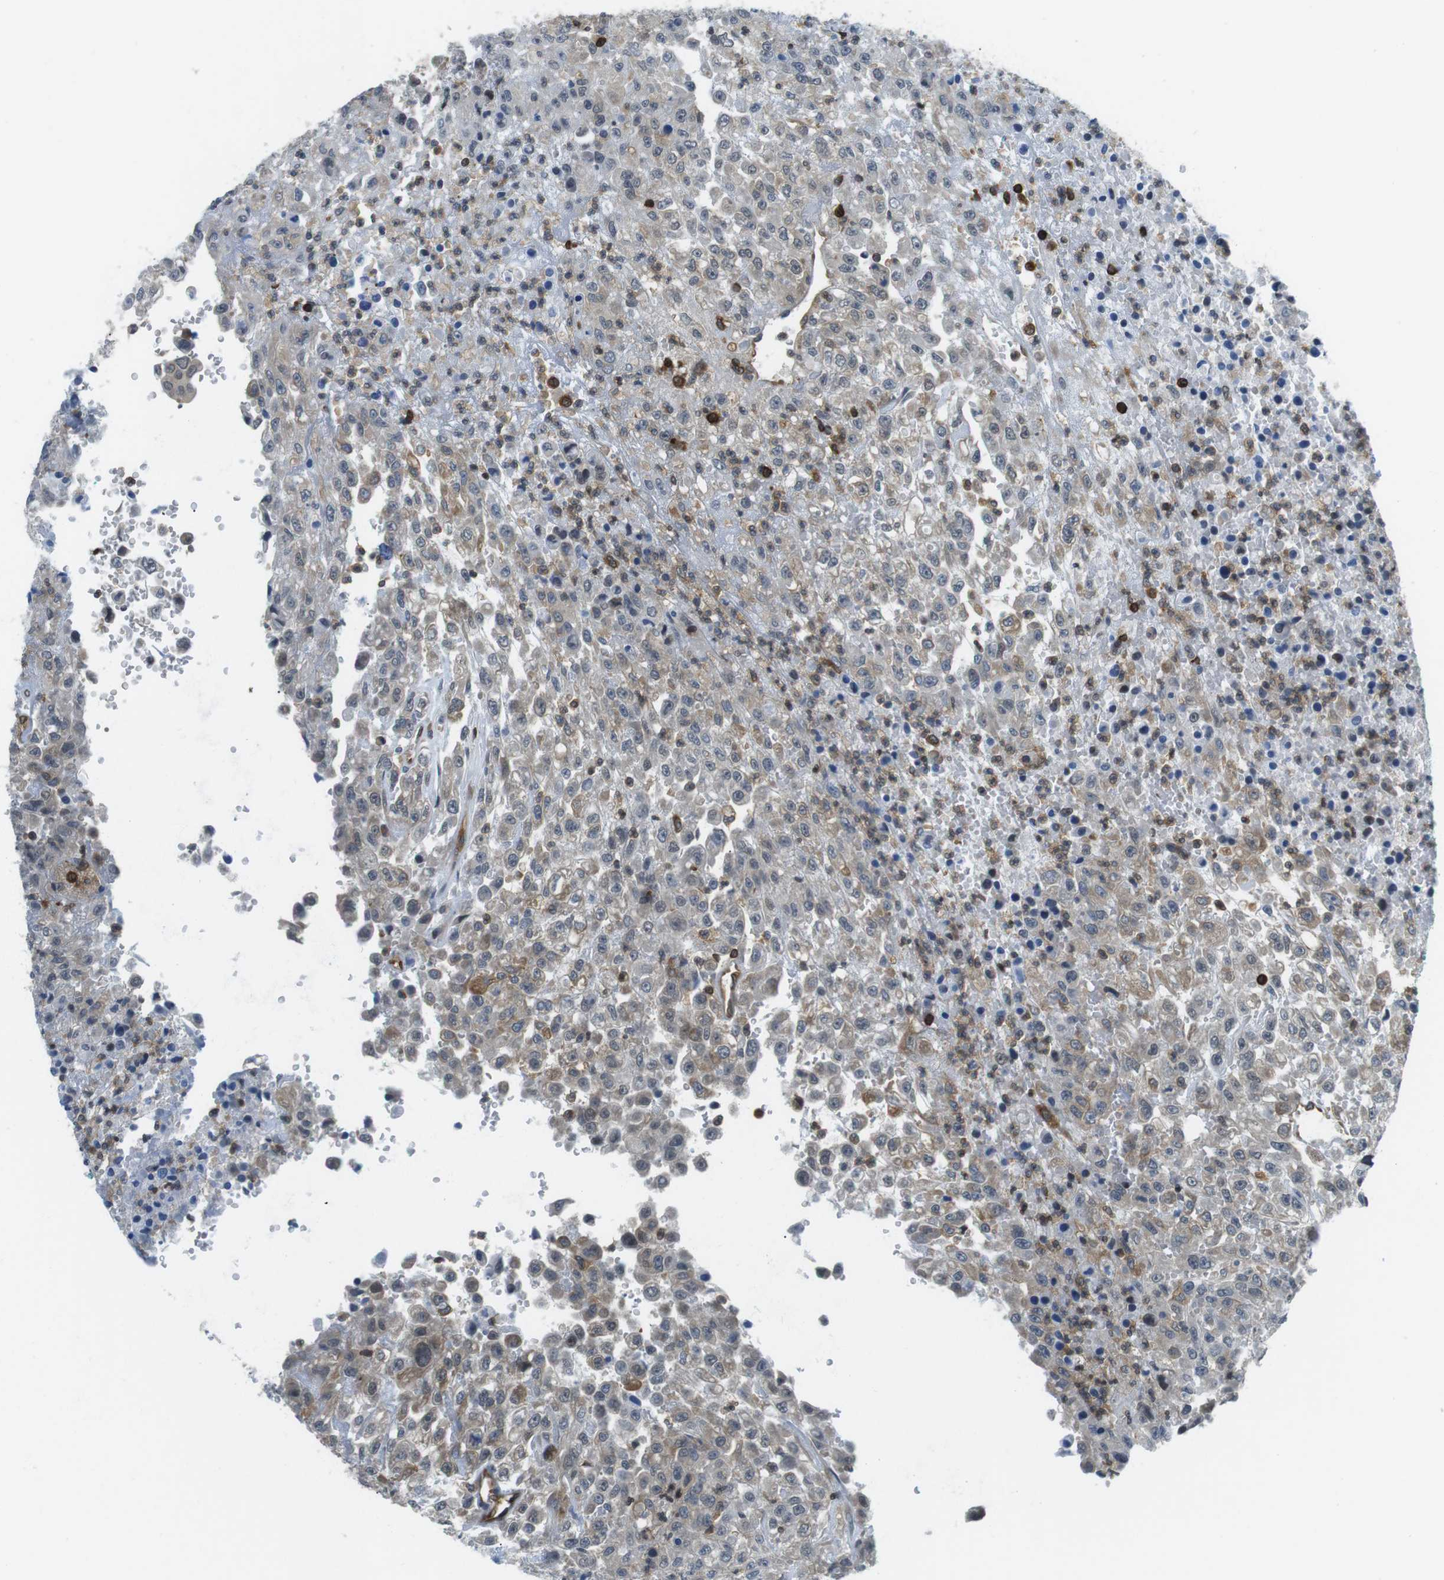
{"staining": {"intensity": "weak", "quantity": "25%-75%", "location": "cytoplasmic/membranous"}, "tissue": "urothelial cancer", "cell_type": "Tumor cells", "image_type": "cancer", "snomed": [{"axis": "morphology", "description": "Urothelial carcinoma, High grade"}, {"axis": "topography", "description": "Urinary bladder"}], "caption": "High-power microscopy captured an IHC image of urothelial carcinoma (high-grade), revealing weak cytoplasmic/membranous positivity in approximately 25%-75% of tumor cells.", "gene": "STK10", "patient": {"sex": "male", "age": 46}}